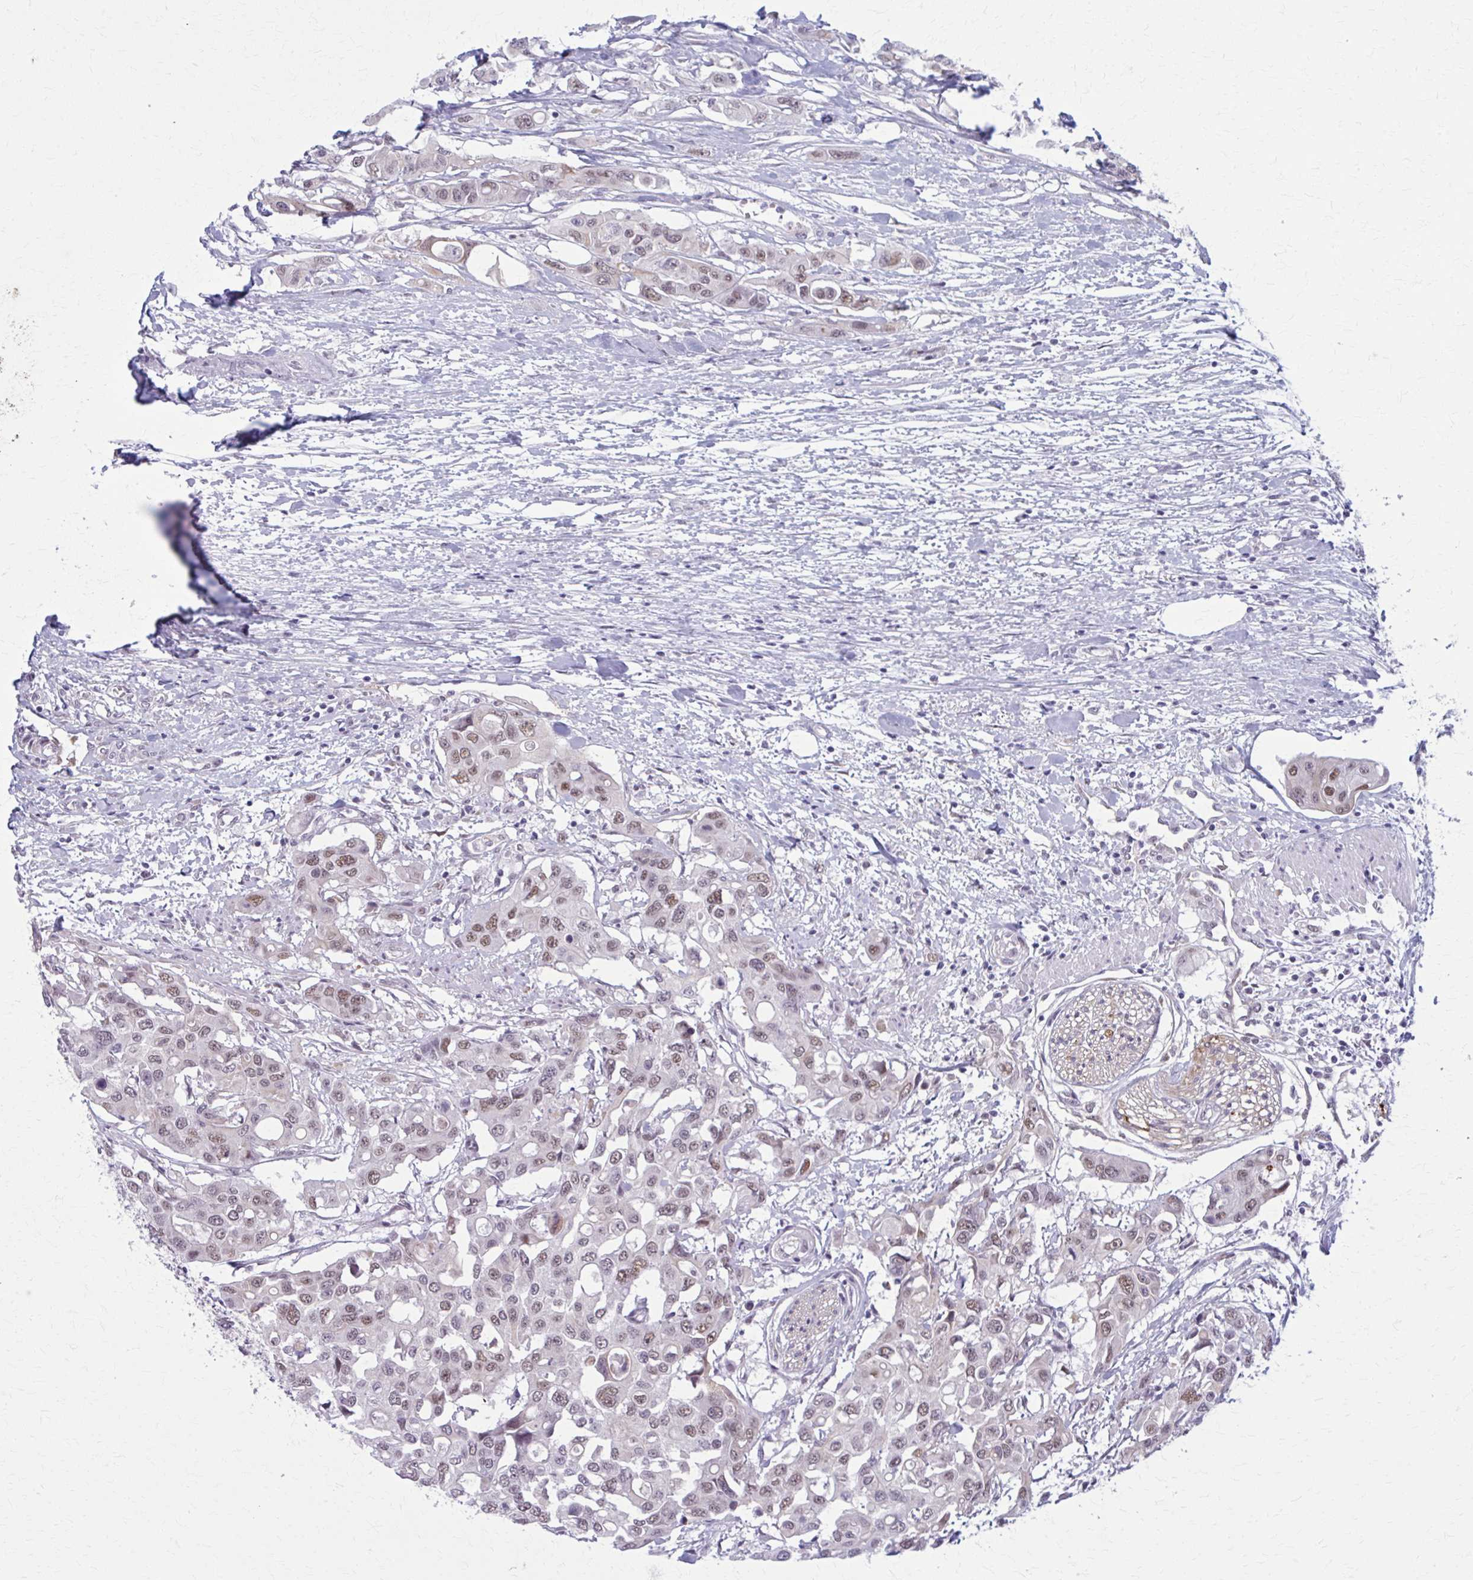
{"staining": {"intensity": "moderate", "quantity": "25%-75%", "location": "nuclear"}, "tissue": "colorectal cancer", "cell_type": "Tumor cells", "image_type": "cancer", "snomed": [{"axis": "morphology", "description": "Adenocarcinoma, NOS"}, {"axis": "topography", "description": "Colon"}], "caption": "Brown immunohistochemical staining in human adenocarcinoma (colorectal) reveals moderate nuclear expression in approximately 25%-75% of tumor cells. (Brightfield microscopy of DAB IHC at high magnification).", "gene": "NUMBL", "patient": {"sex": "male", "age": 77}}